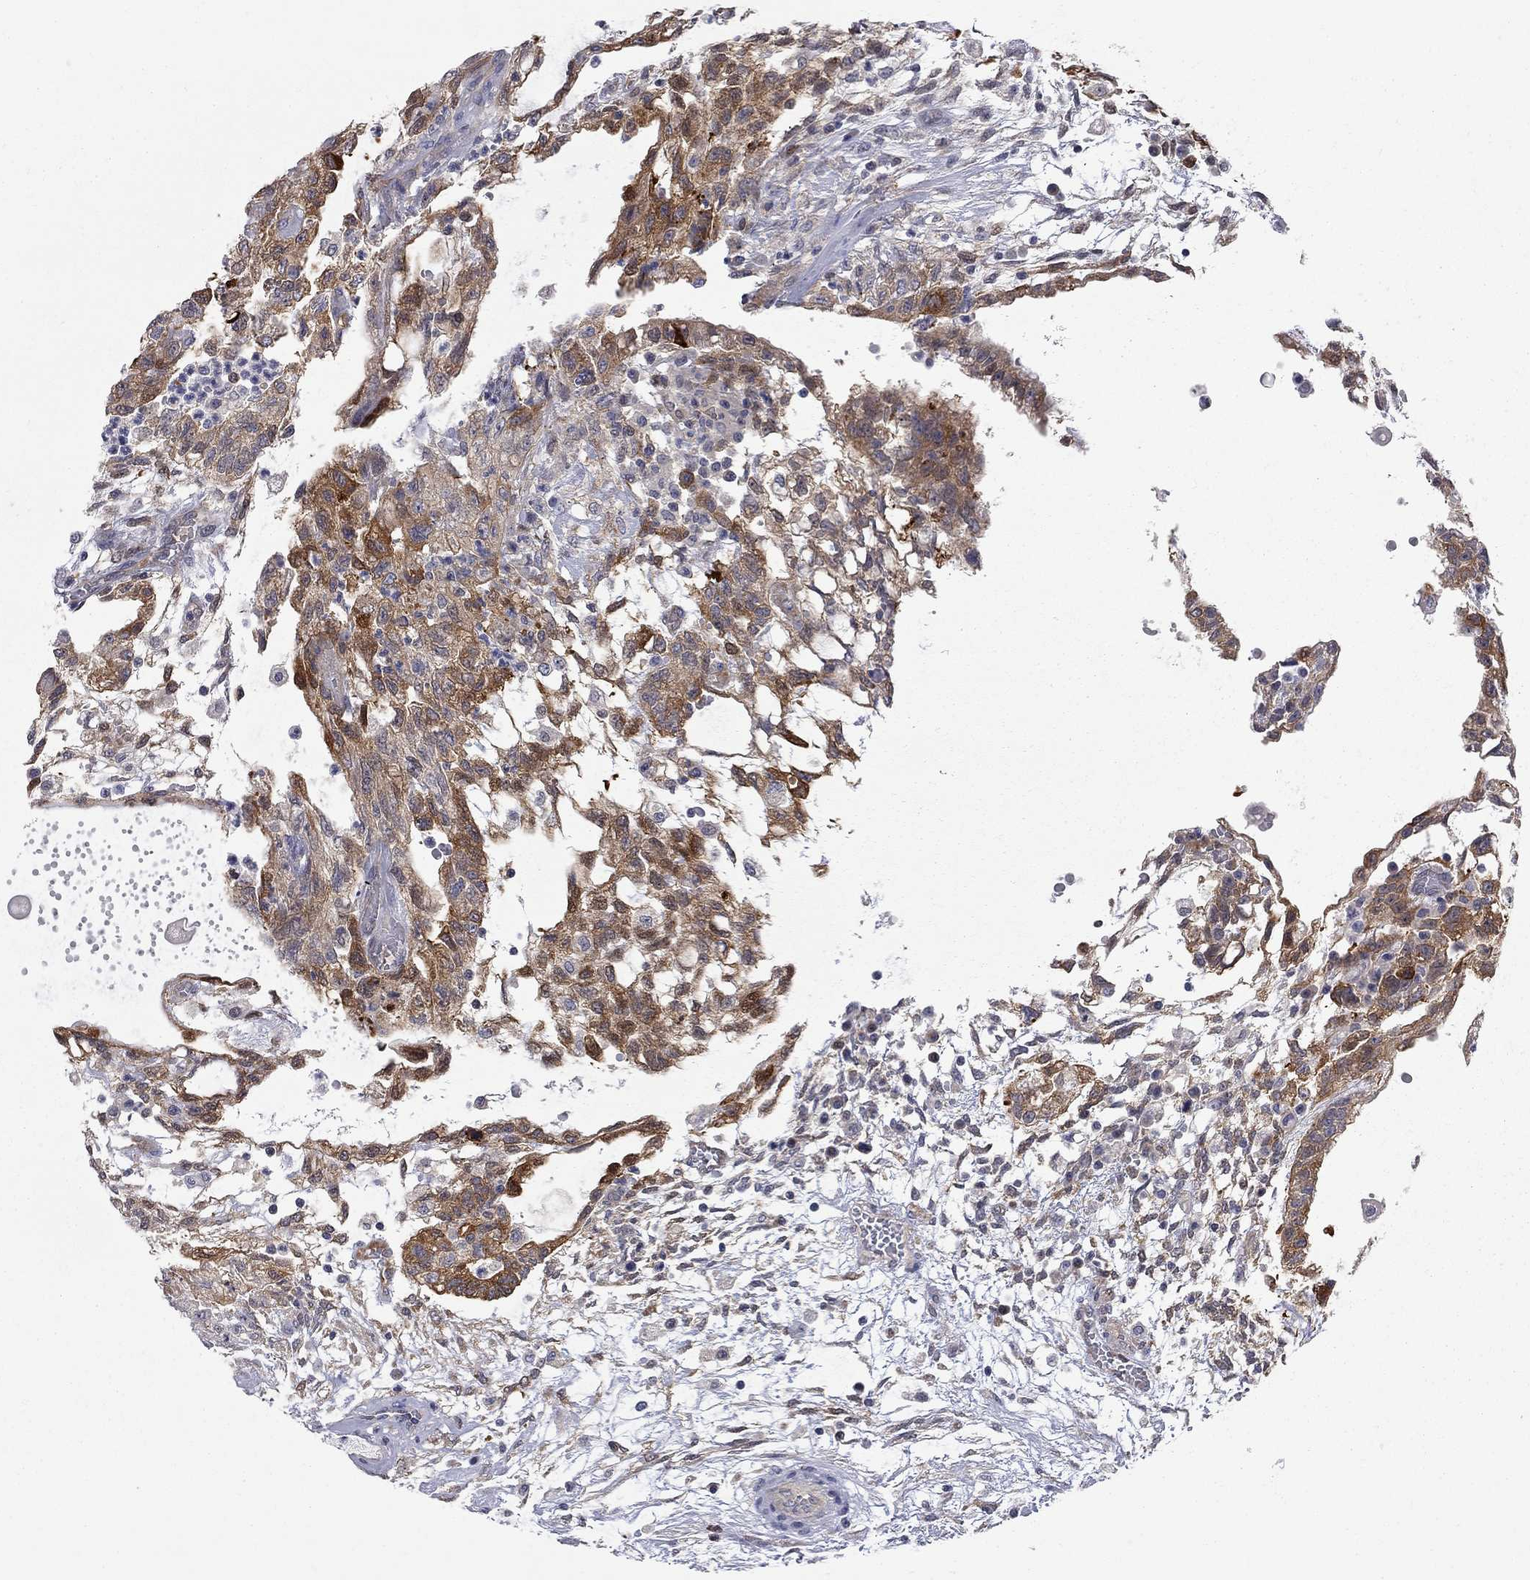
{"staining": {"intensity": "strong", "quantity": ">75%", "location": "cytoplasmic/membranous"}, "tissue": "testis cancer", "cell_type": "Tumor cells", "image_type": "cancer", "snomed": [{"axis": "morphology", "description": "Carcinoma, Embryonal, NOS"}, {"axis": "topography", "description": "Testis"}], "caption": "Immunohistochemical staining of human embryonal carcinoma (testis) reveals high levels of strong cytoplasmic/membranous positivity in approximately >75% of tumor cells.", "gene": "GALNT8", "patient": {"sex": "male", "age": 32}}